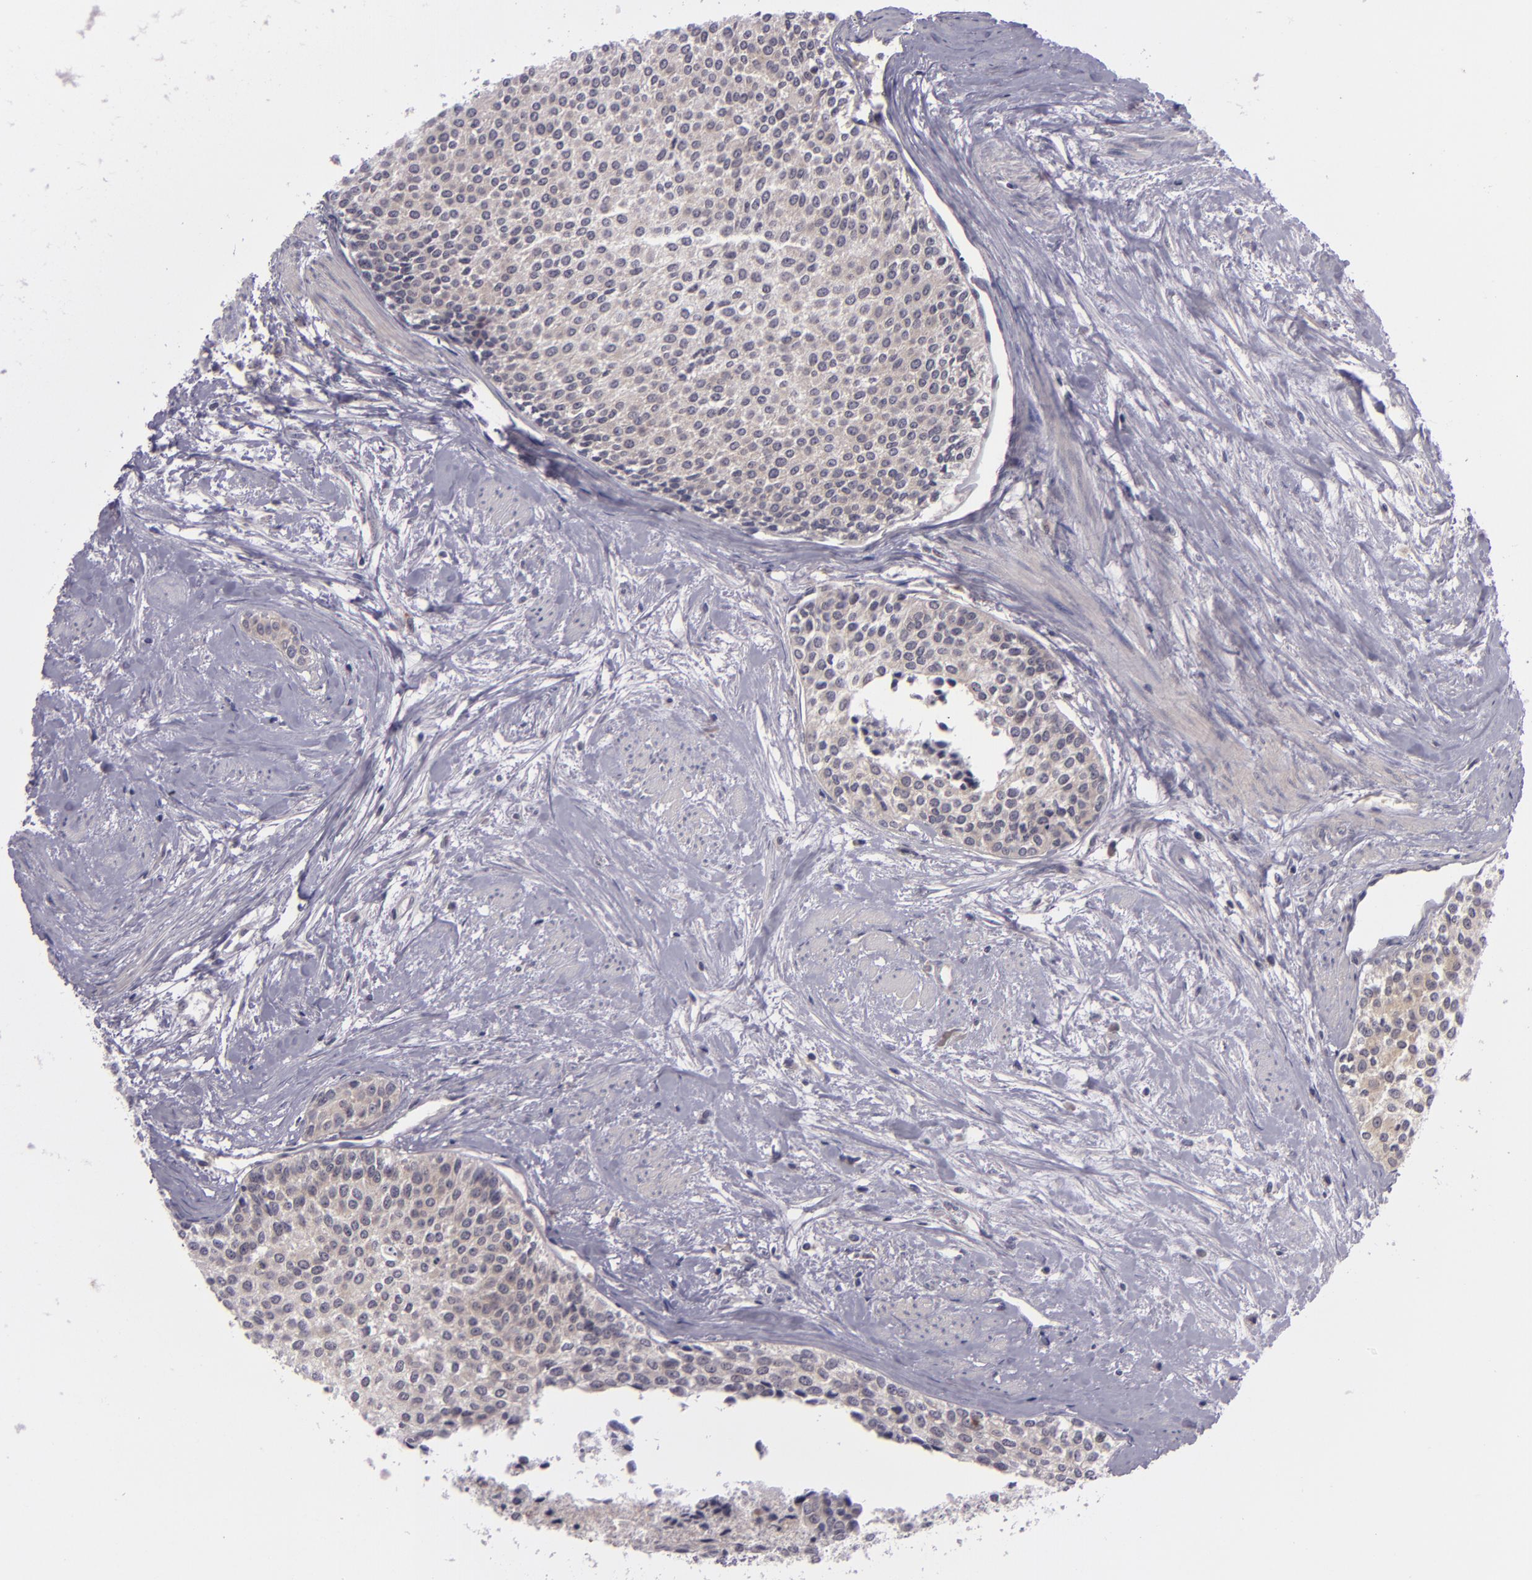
{"staining": {"intensity": "negative", "quantity": "none", "location": "none"}, "tissue": "urothelial cancer", "cell_type": "Tumor cells", "image_type": "cancer", "snomed": [{"axis": "morphology", "description": "Urothelial carcinoma, Low grade"}, {"axis": "topography", "description": "Urinary bladder"}], "caption": "A histopathology image of urothelial carcinoma (low-grade) stained for a protein demonstrates no brown staining in tumor cells. (Immunohistochemistry (ihc), brightfield microscopy, high magnification).", "gene": "CASP8", "patient": {"sex": "female", "age": 73}}